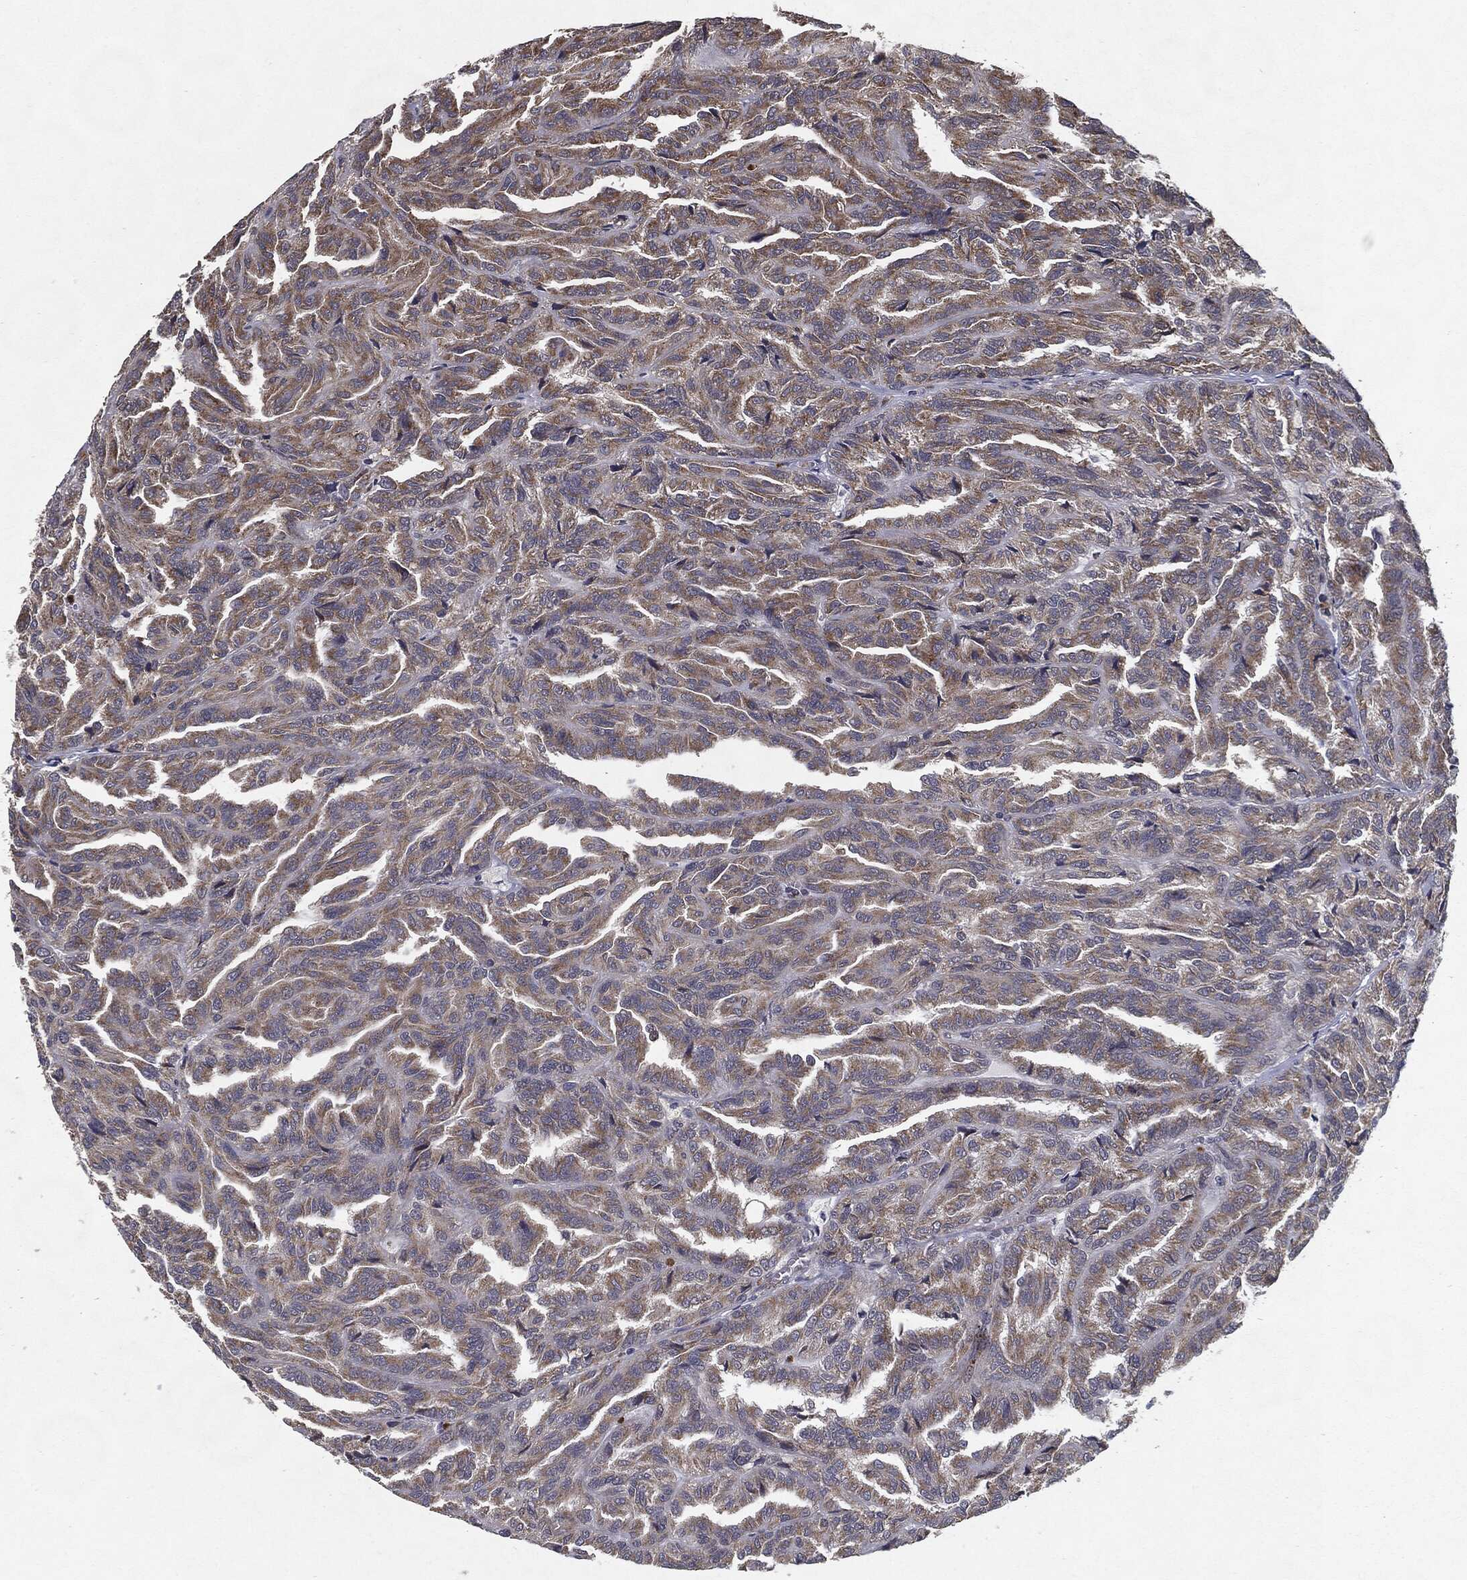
{"staining": {"intensity": "moderate", "quantity": "25%-75%", "location": "cytoplasmic/membranous"}, "tissue": "renal cancer", "cell_type": "Tumor cells", "image_type": "cancer", "snomed": [{"axis": "morphology", "description": "Adenocarcinoma, NOS"}, {"axis": "topography", "description": "Kidney"}], "caption": "Human renal cancer (adenocarcinoma) stained with a brown dye exhibits moderate cytoplasmic/membranous positive staining in approximately 25%-75% of tumor cells.", "gene": "HDAC5", "patient": {"sex": "male", "age": 79}}